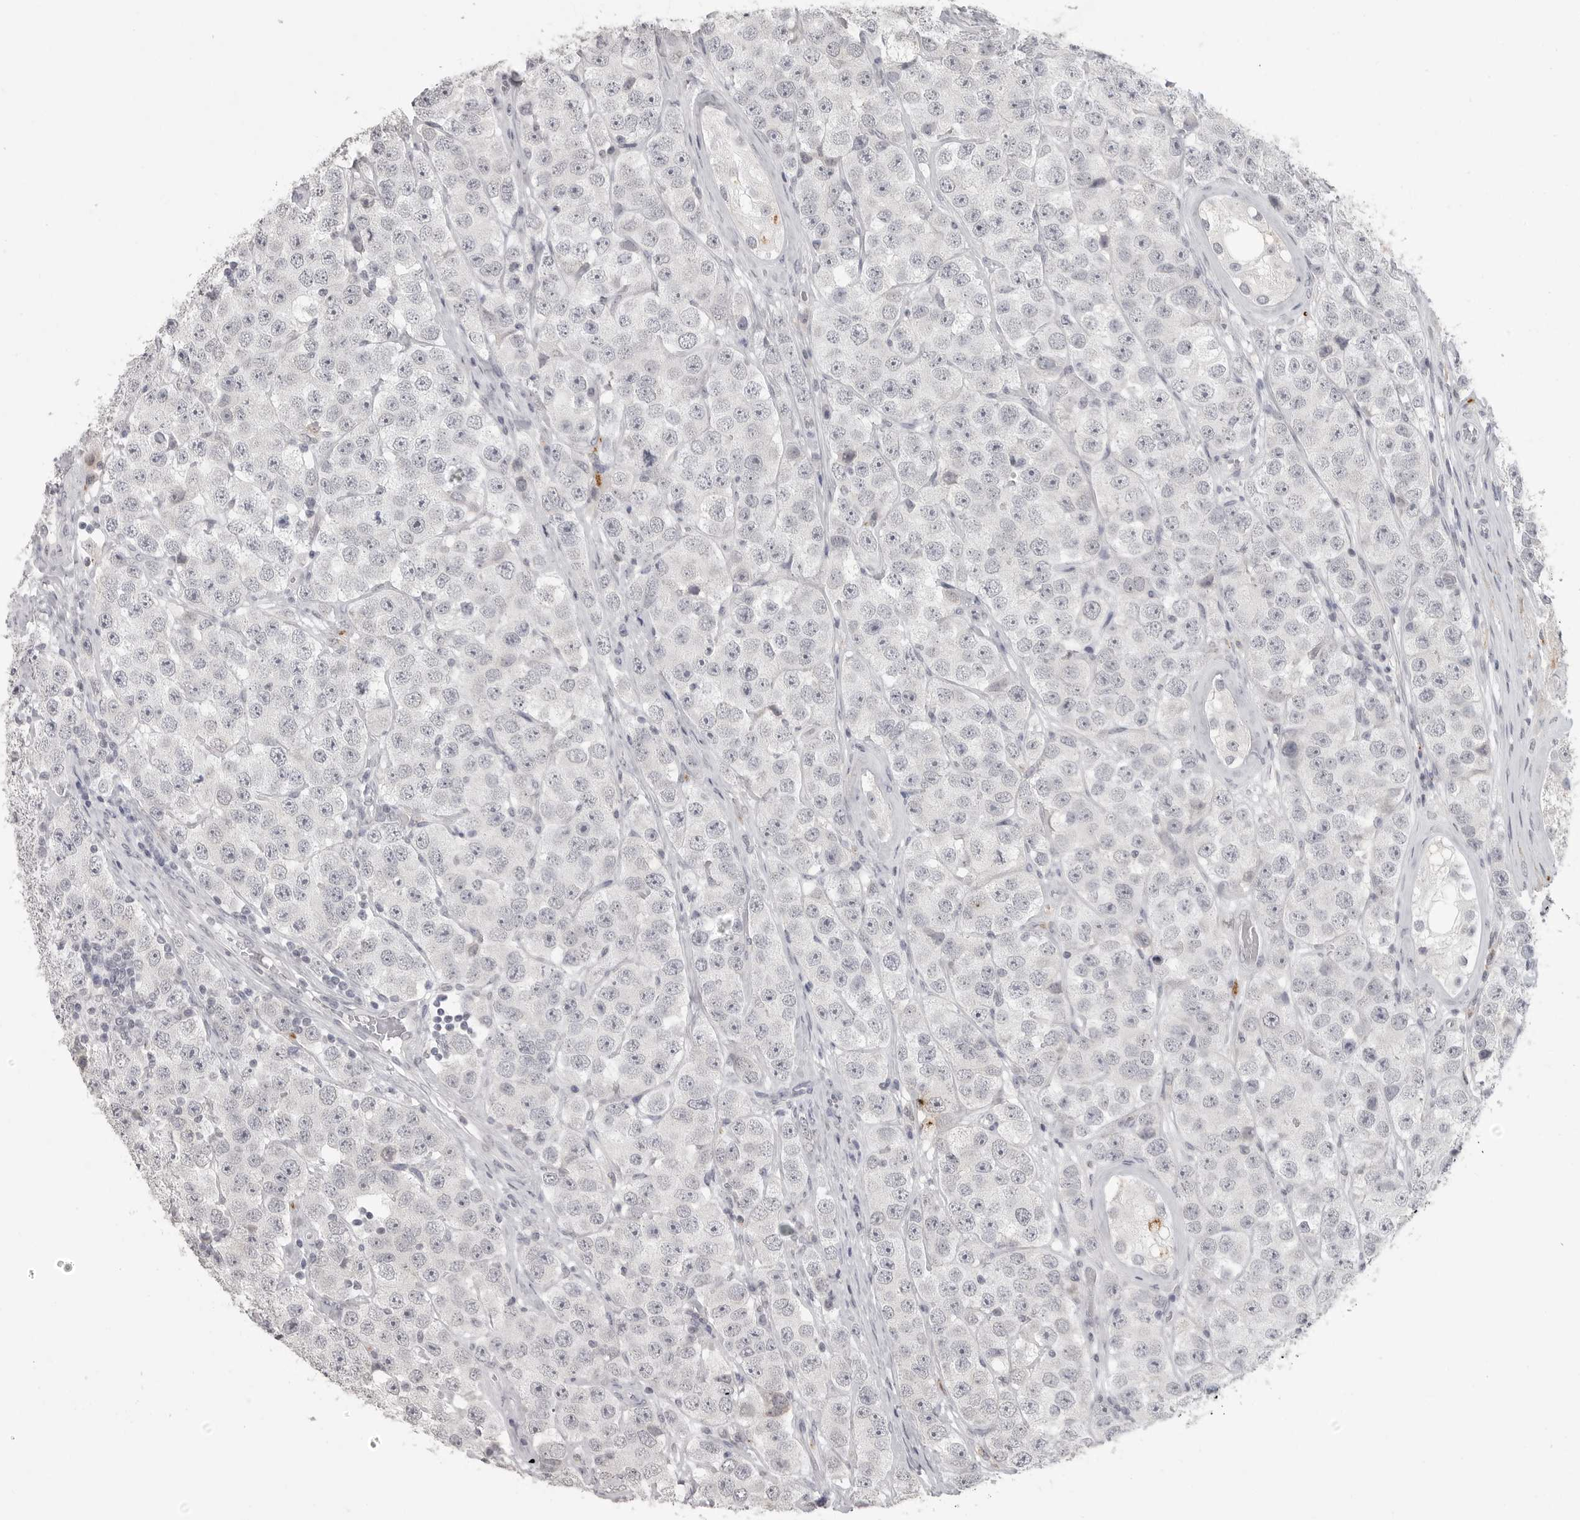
{"staining": {"intensity": "negative", "quantity": "none", "location": "none"}, "tissue": "testis cancer", "cell_type": "Tumor cells", "image_type": "cancer", "snomed": [{"axis": "morphology", "description": "Seminoma, NOS"}, {"axis": "topography", "description": "Testis"}], "caption": "A micrograph of human testis cancer (seminoma) is negative for staining in tumor cells.", "gene": "PRSS1", "patient": {"sex": "male", "age": 28}}